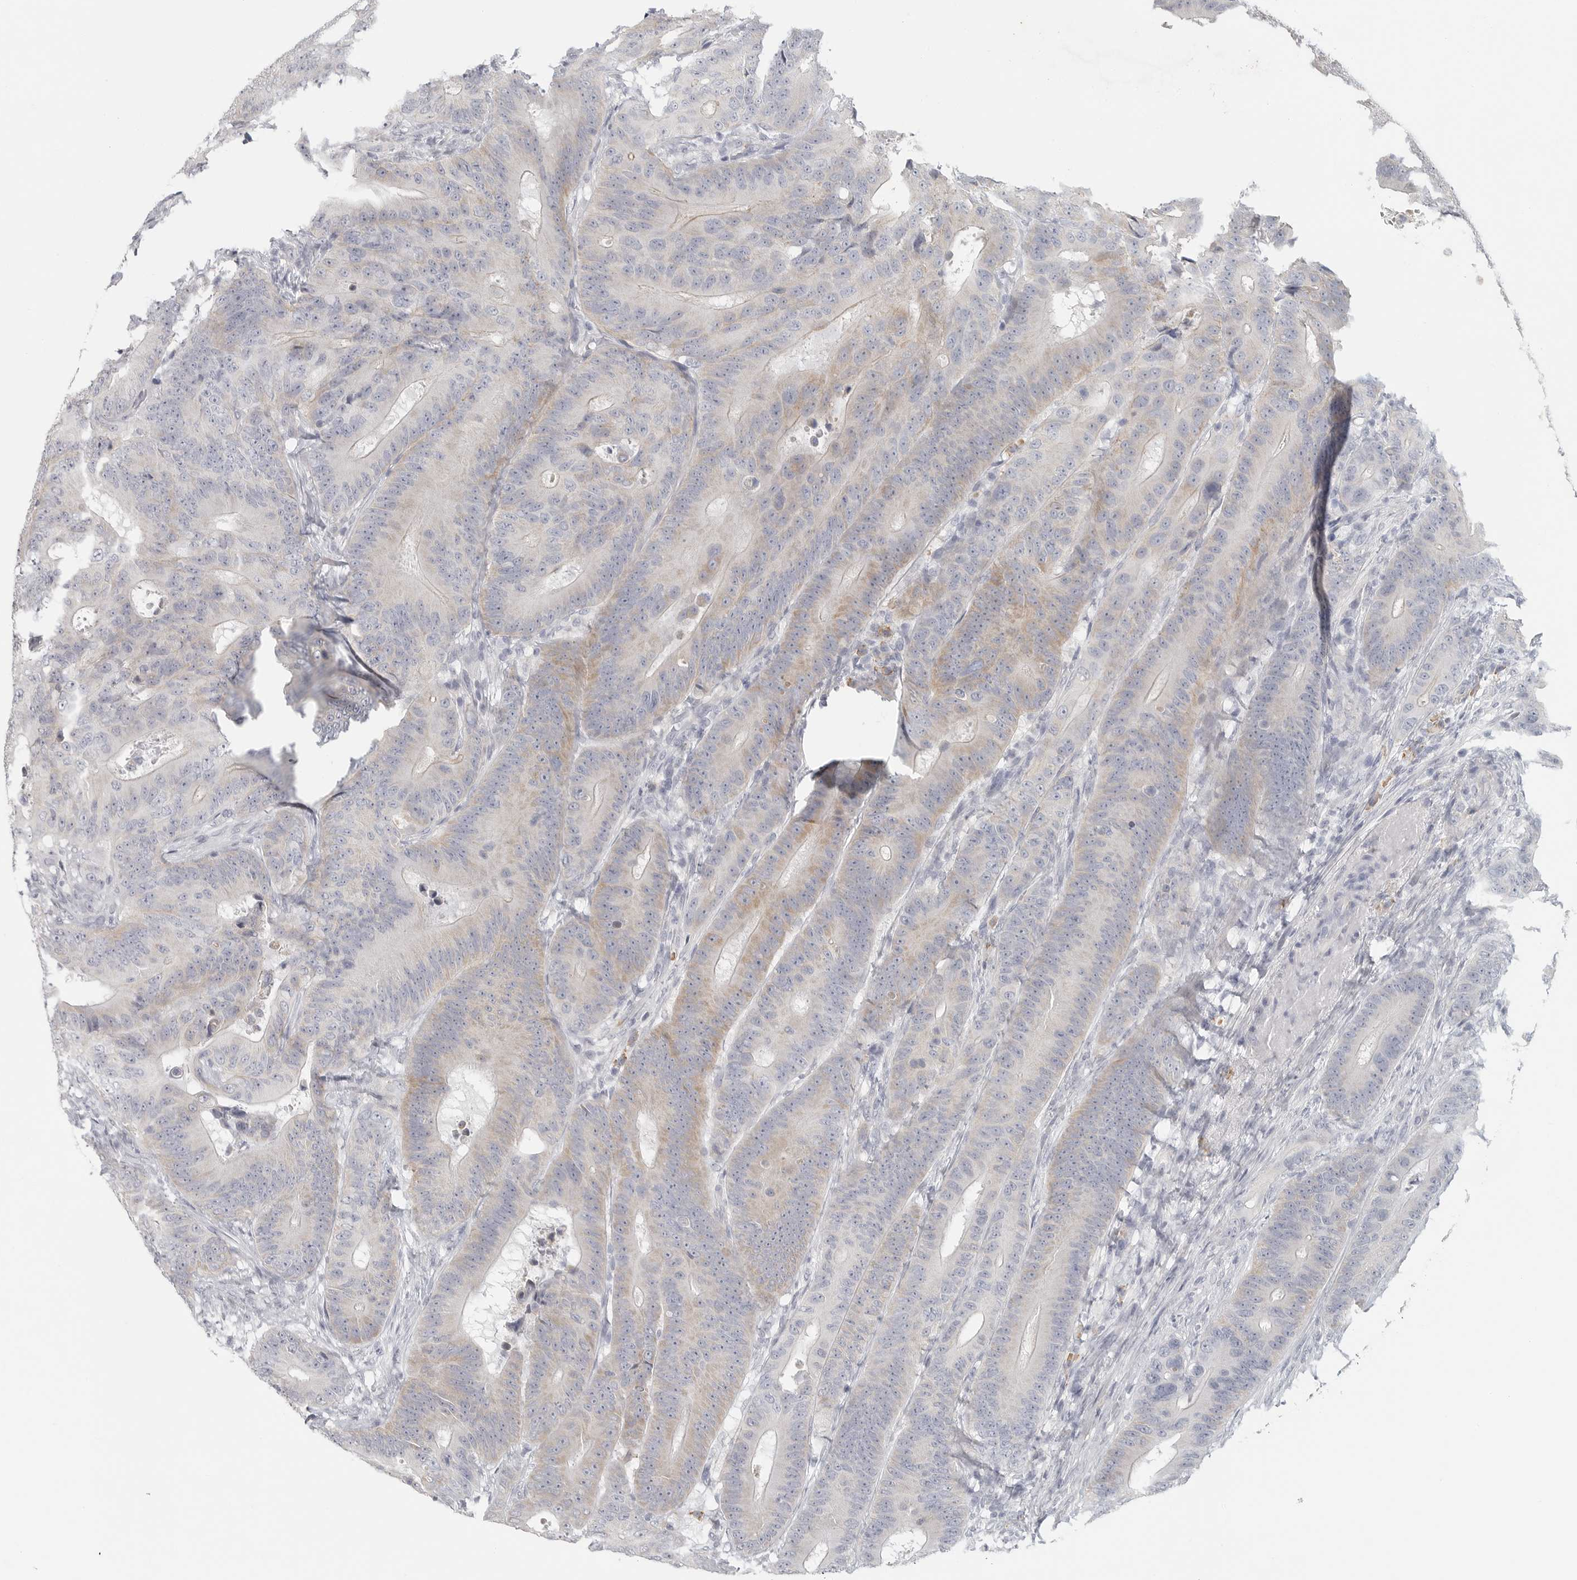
{"staining": {"intensity": "weak", "quantity": "25%-75%", "location": "cytoplasmic/membranous"}, "tissue": "colorectal cancer", "cell_type": "Tumor cells", "image_type": "cancer", "snomed": [{"axis": "morphology", "description": "Adenocarcinoma, NOS"}, {"axis": "topography", "description": "Colon"}], "caption": "The immunohistochemical stain shows weak cytoplasmic/membranous expression in tumor cells of adenocarcinoma (colorectal) tissue. Nuclei are stained in blue.", "gene": "SLC25A36", "patient": {"sex": "male", "age": 83}}